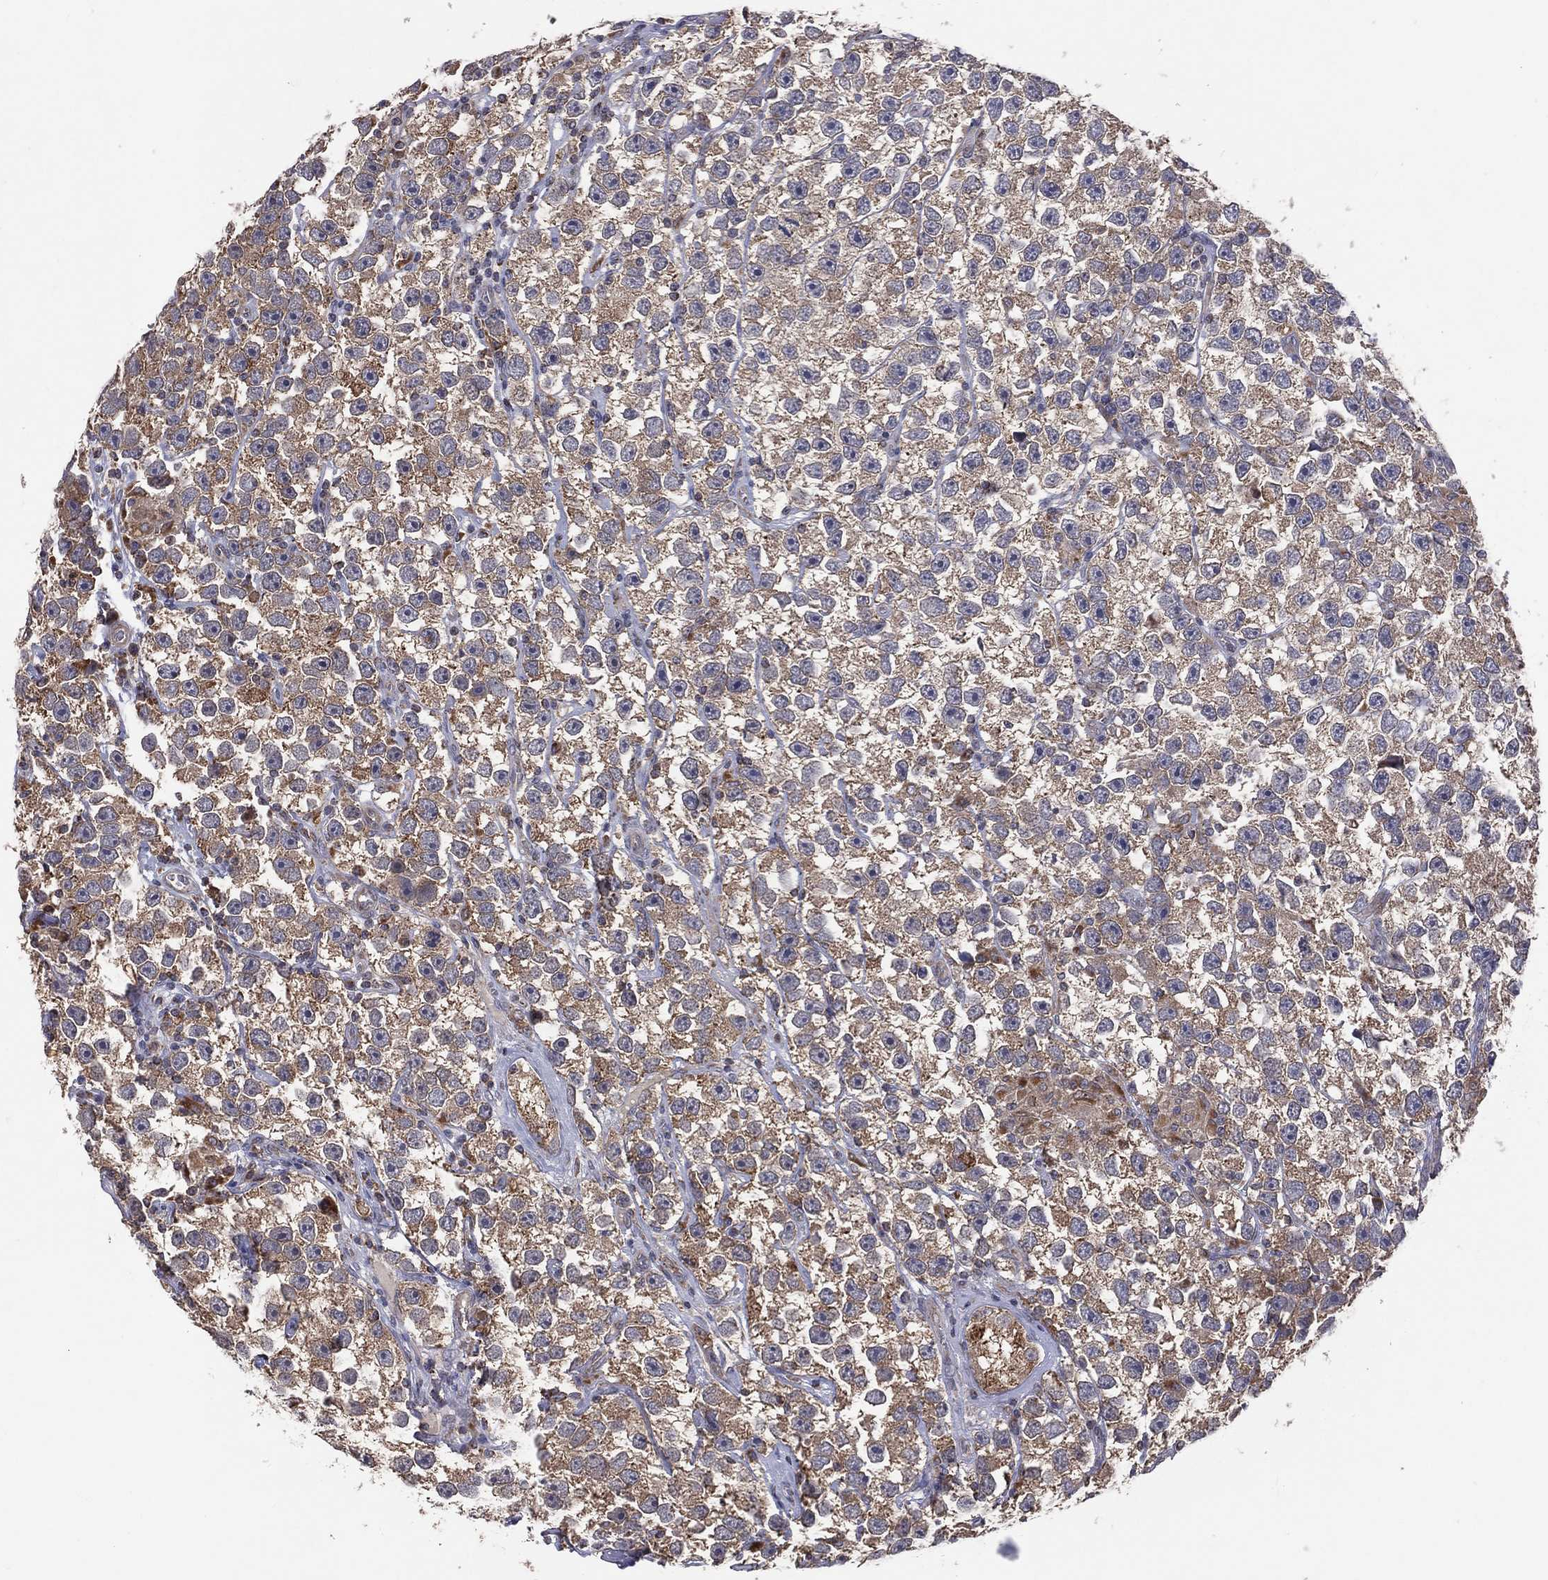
{"staining": {"intensity": "moderate", "quantity": "25%-75%", "location": "cytoplasmic/membranous"}, "tissue": "testis cancer", "cell_type": "Tumor cells", "image_type": "cancer", "snomed": [{"axis": "morphology", "description": "Seminoma, NOS"}, {"axis": "topography", "description": "Testis"}], "caption": "Tumor cells reveal medium levels of moderate cytoplasmic/membranous expression in about 25%-75% of cells in human seminoma (testis).", "gene": "STARD3", "patient": {"sex": "male", "age": 26}}